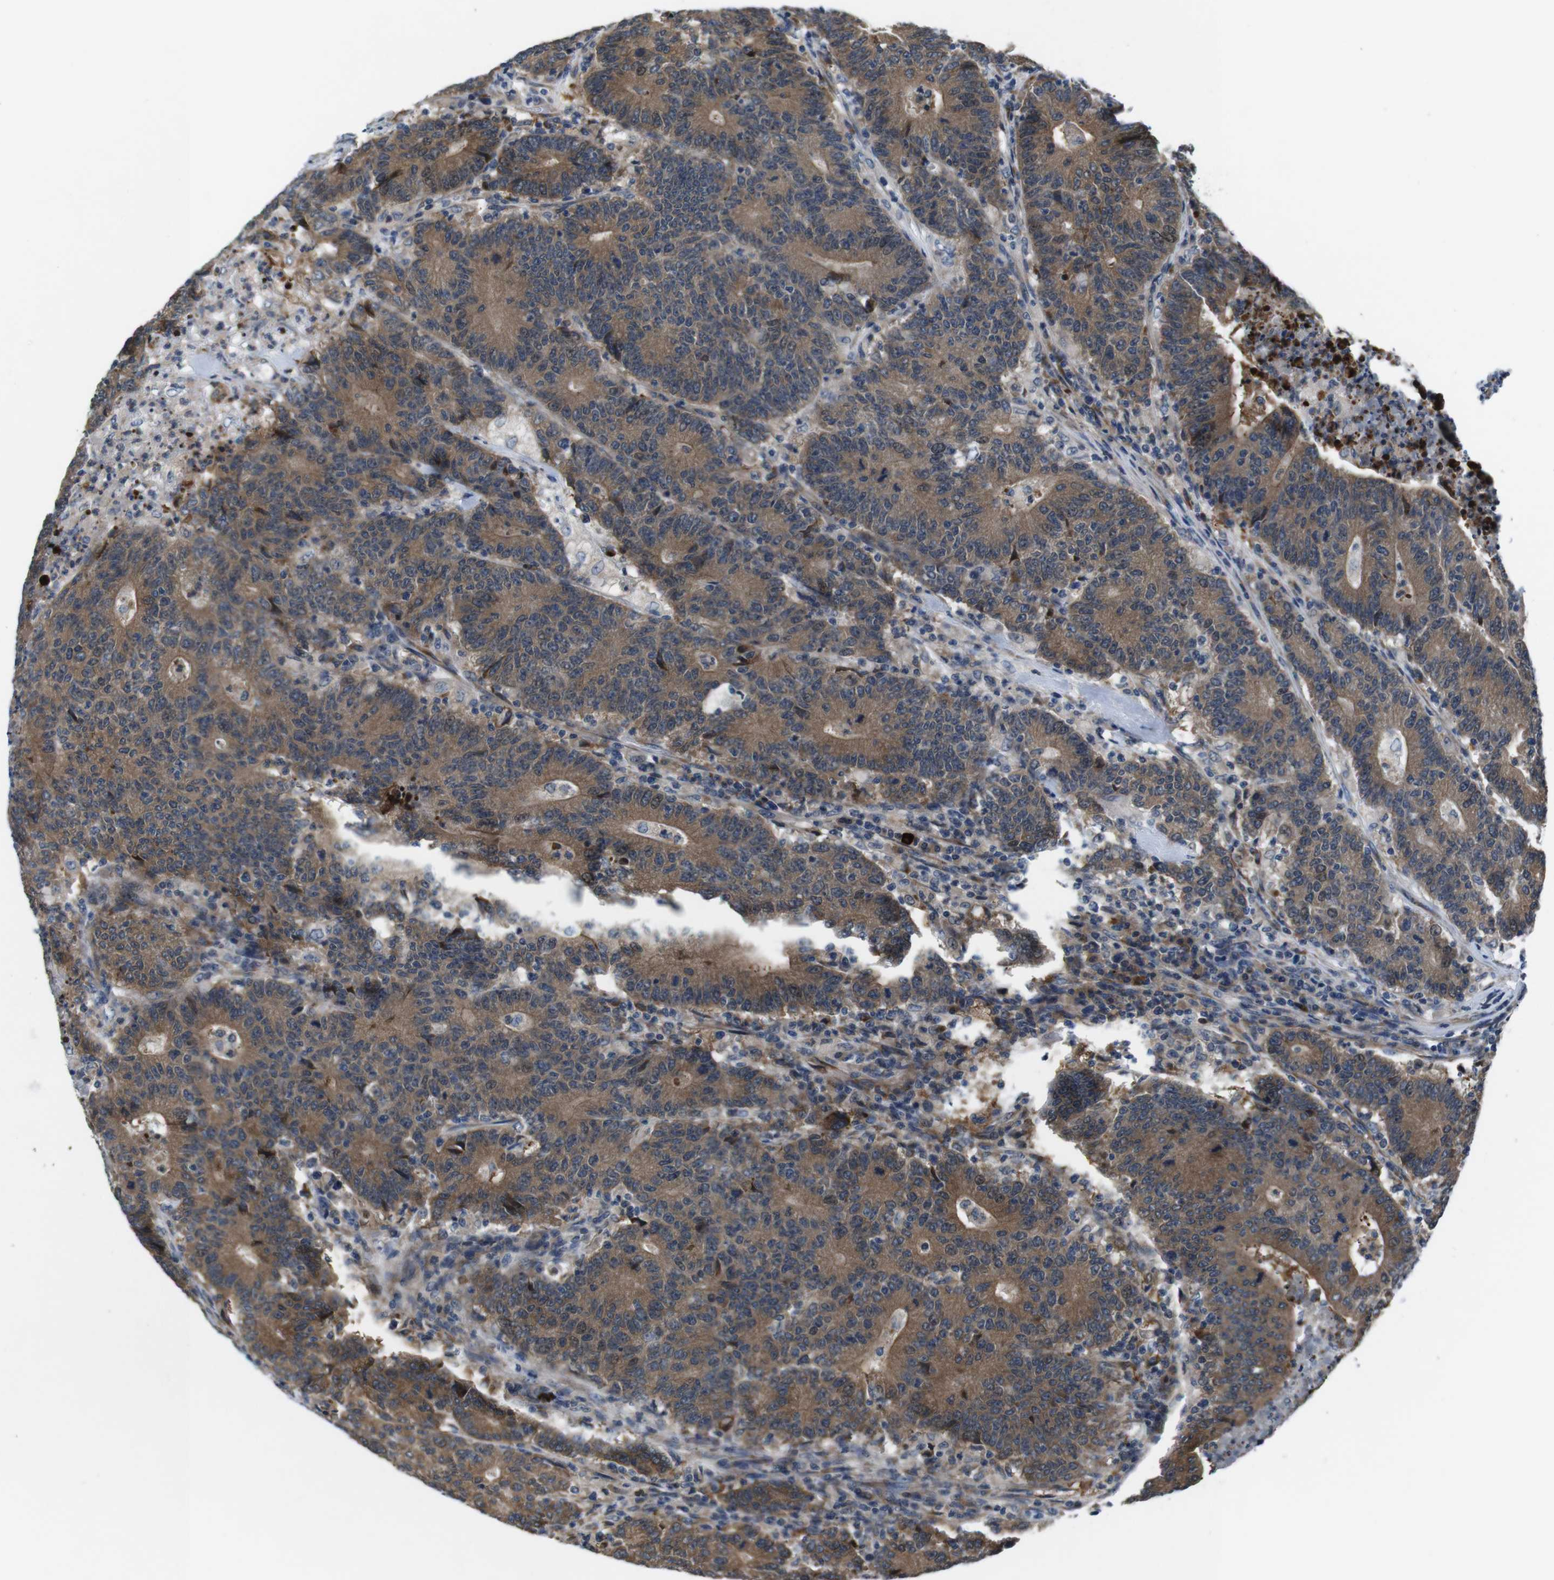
{"staining": {"intensity": "moderate", "quantity": ">75%", "location": "cytoplasmic/membranous"}, "tissue": "colorectal cancer", "cell_type": "Tumor cells", "image_type": "cancer", "snomed": [{"axis": "morphology", "description": "Normal tissue, NOS"}, {"axis": "morphology", "description": "Adenocarcinoma, NOS"}, {"axis": "topography", "description": "Colon"}], "caption": "Colorectal adenocarcinoma was stained to show a protein in brown. There is medium levels of moderate cytoplasmic/membranous staining in about >75% of tumor cells.", "gene": "JAK1", "patient": {"sex": "female", "age": 75}}